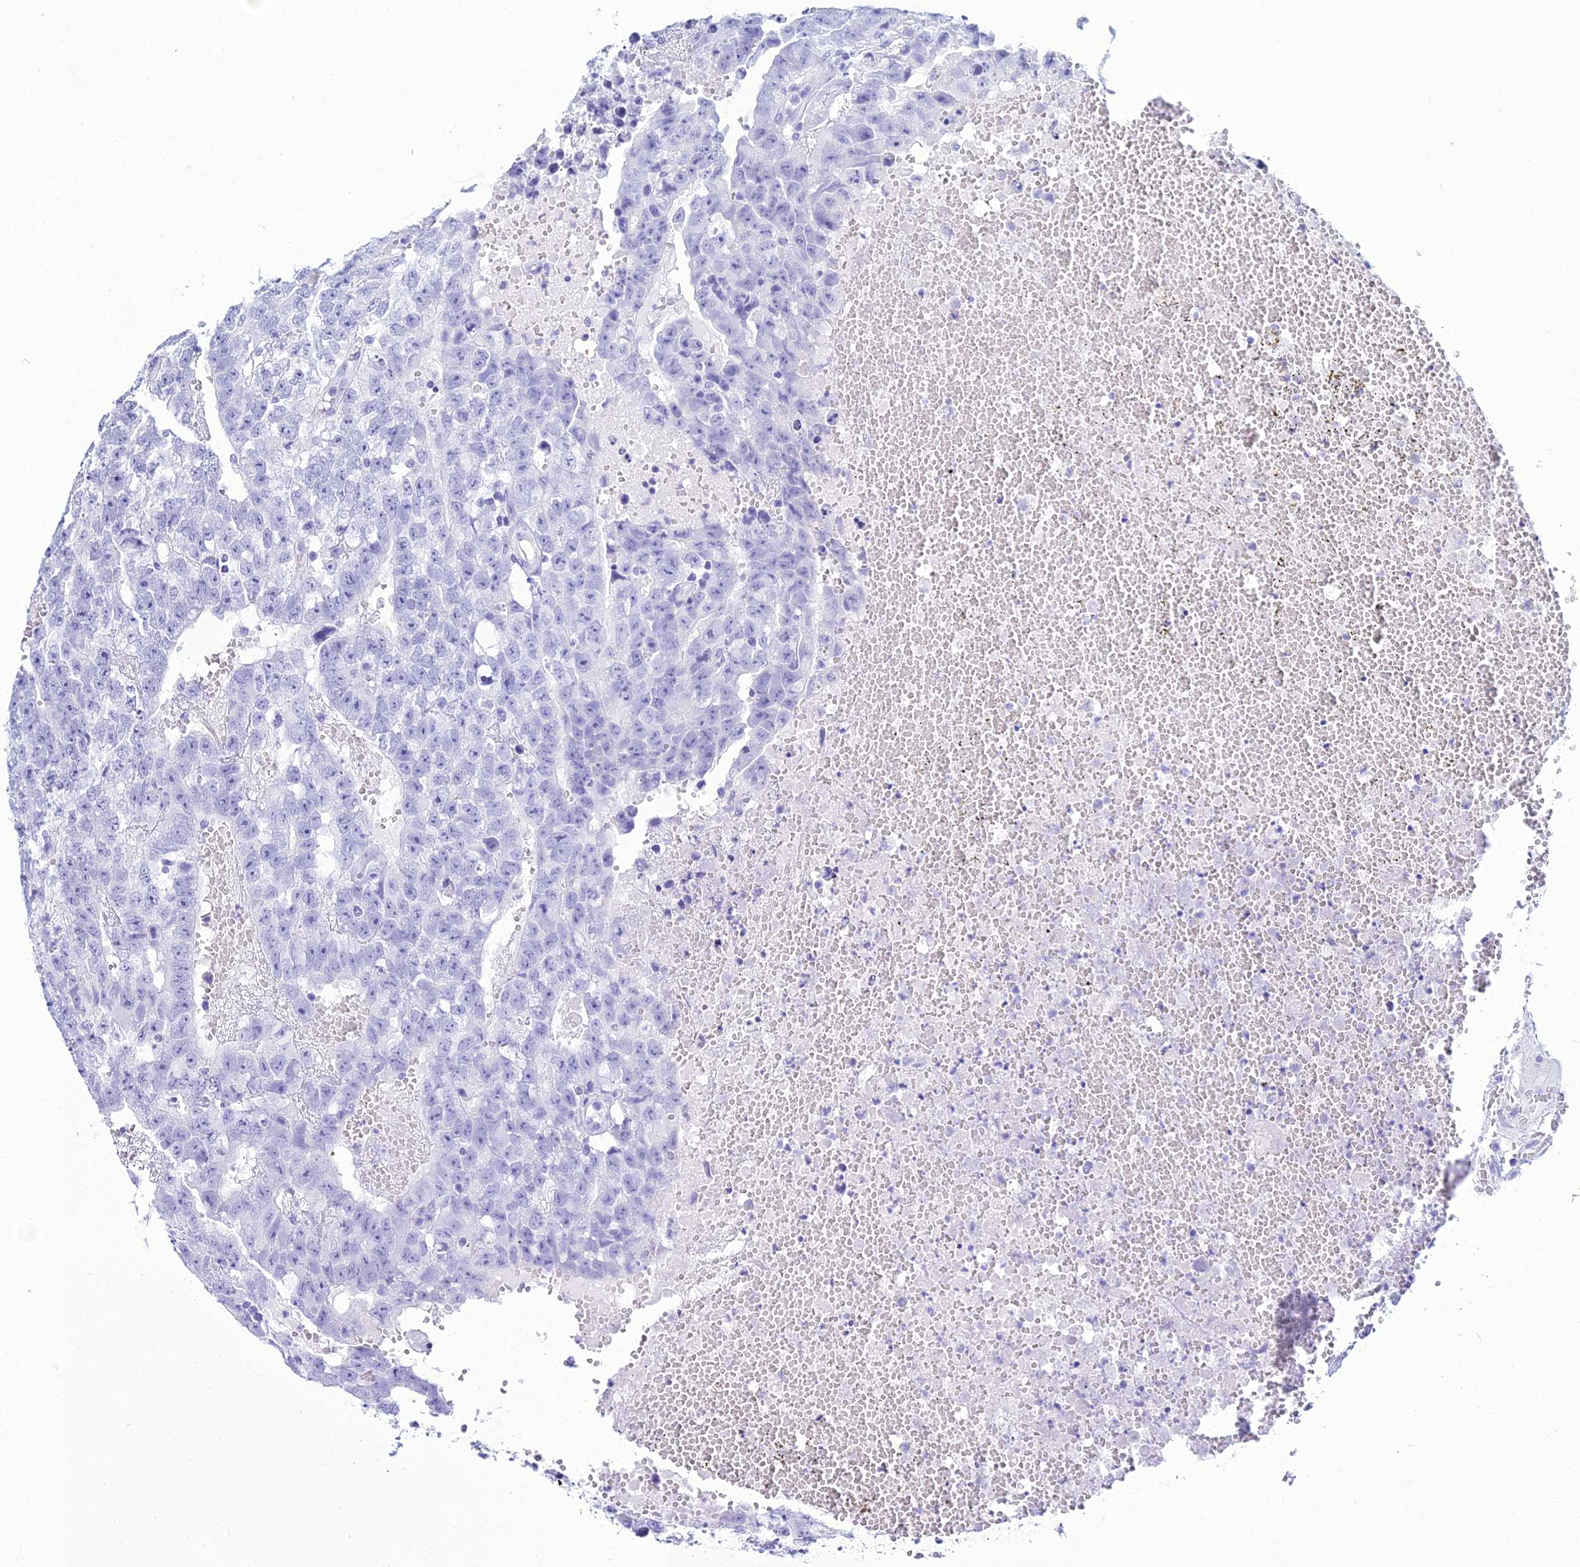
{"staining": {"intensity": "negative", "quantity": "none", "location": "none"}, "tissue": "testis cancer", "cell_type": "Tumor cells", "image_type": "cancer", "snomed": [{"axis": "morphology", "description": "Carcinoma, Embryonal, NOS"}, {"axis": "topography", "description": "Testis"}], "caption": "This is an immunohistochemistry (IHC) image of human testis cancer. There is no staining in tumor cells.", "gene": "ZNF442", "patient": {"sex": "male", "age": 25}}